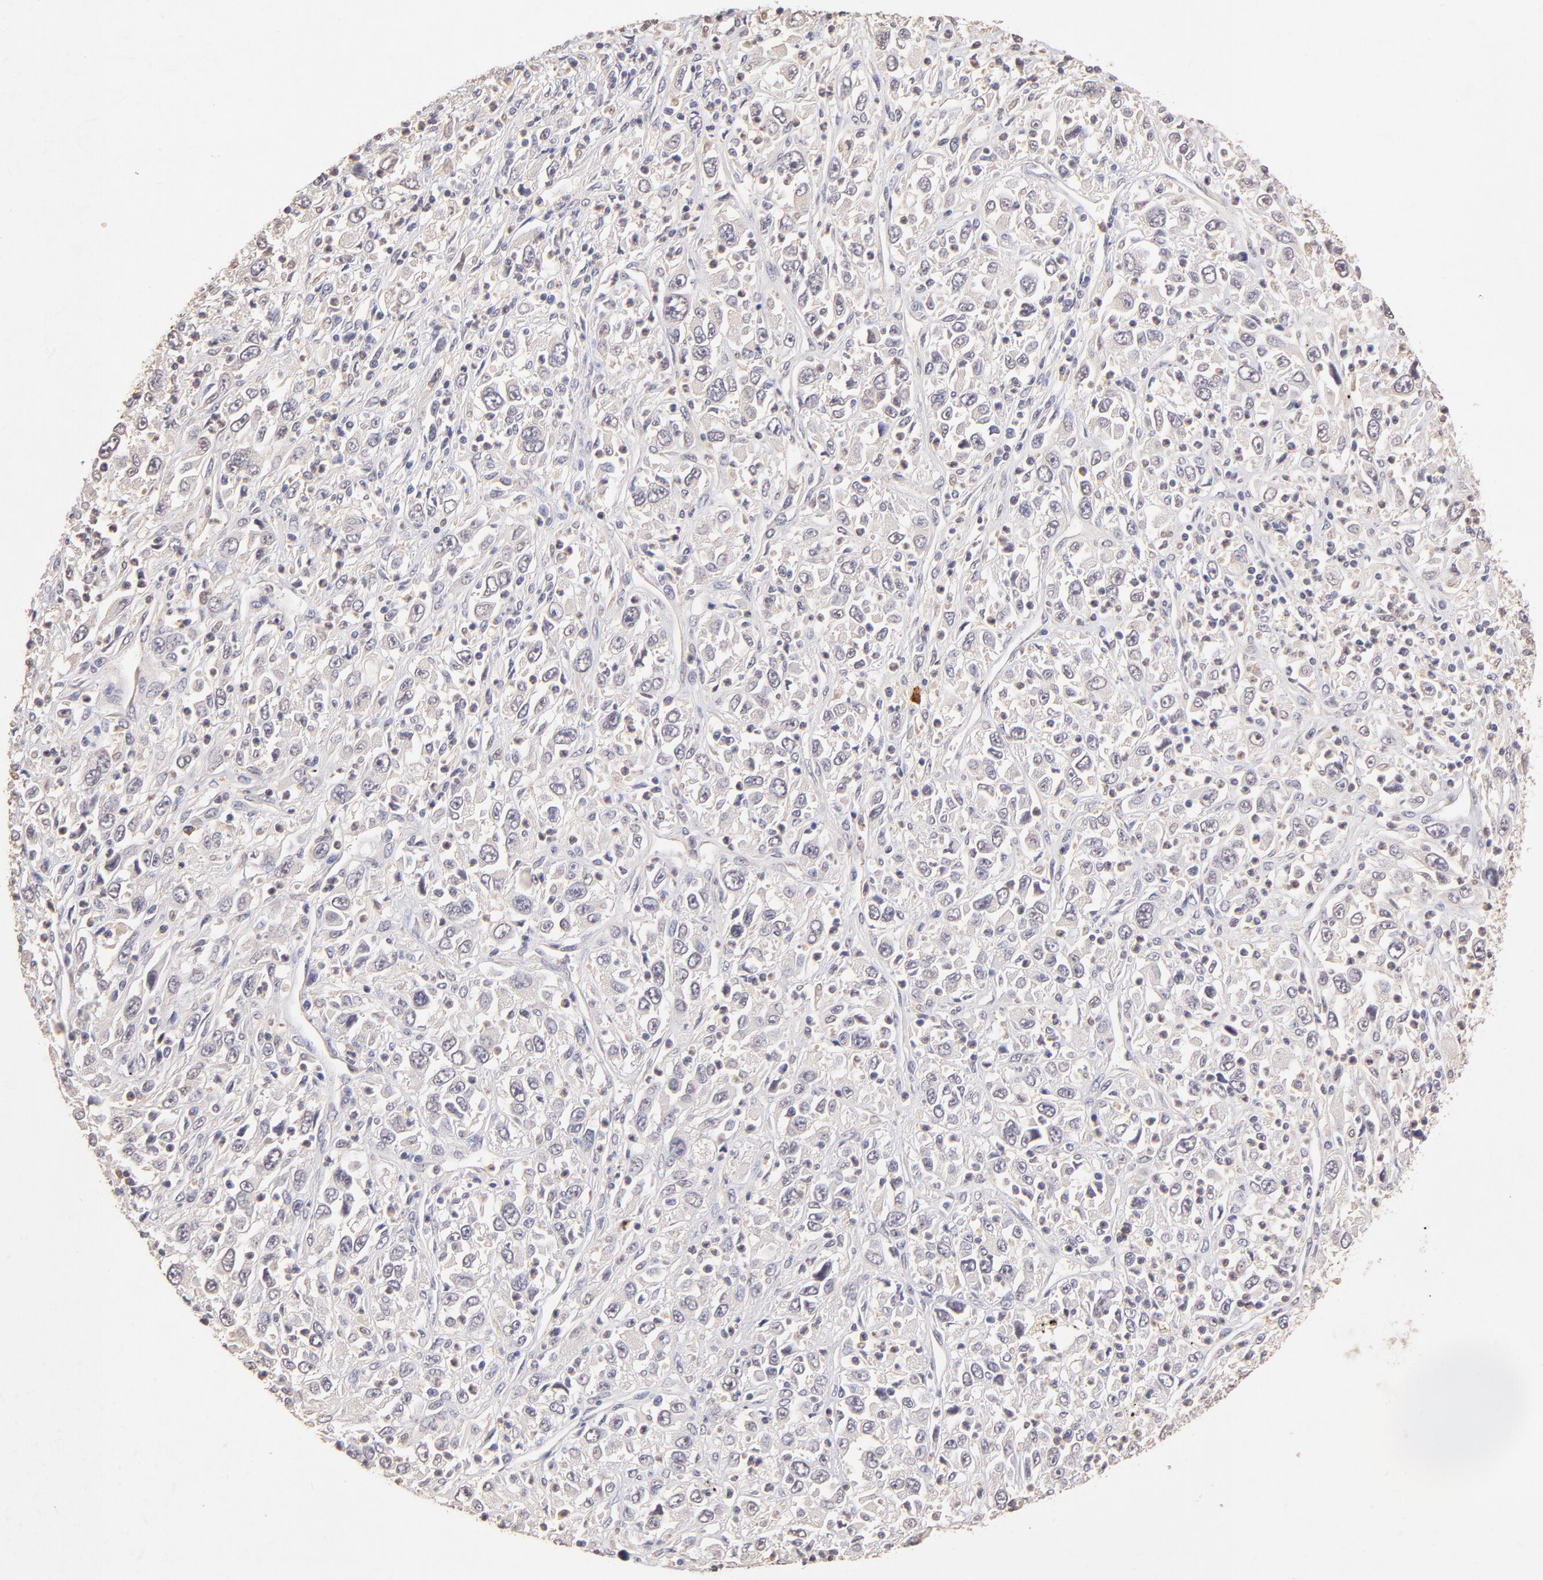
{"staining": {"intensity": "negative", "quantity": "none", "location": "none"}, "tissue": "melanoma", "cell_type": "Tumor cells", "image_type": "cancer", "snomed": [{"axis": "morphology", "description": "Malignant melanoma, Metastatic site"}, {"axis": "topography", "description": "Skin"}], "caption": "Micrograph shows no significant protein expression in tumor cells of melanoma. (Brightfield microscopy of DAB IHC at high magnification).", "gene": "RNASEL", "patient": {"sex": "female", "age": 56}}